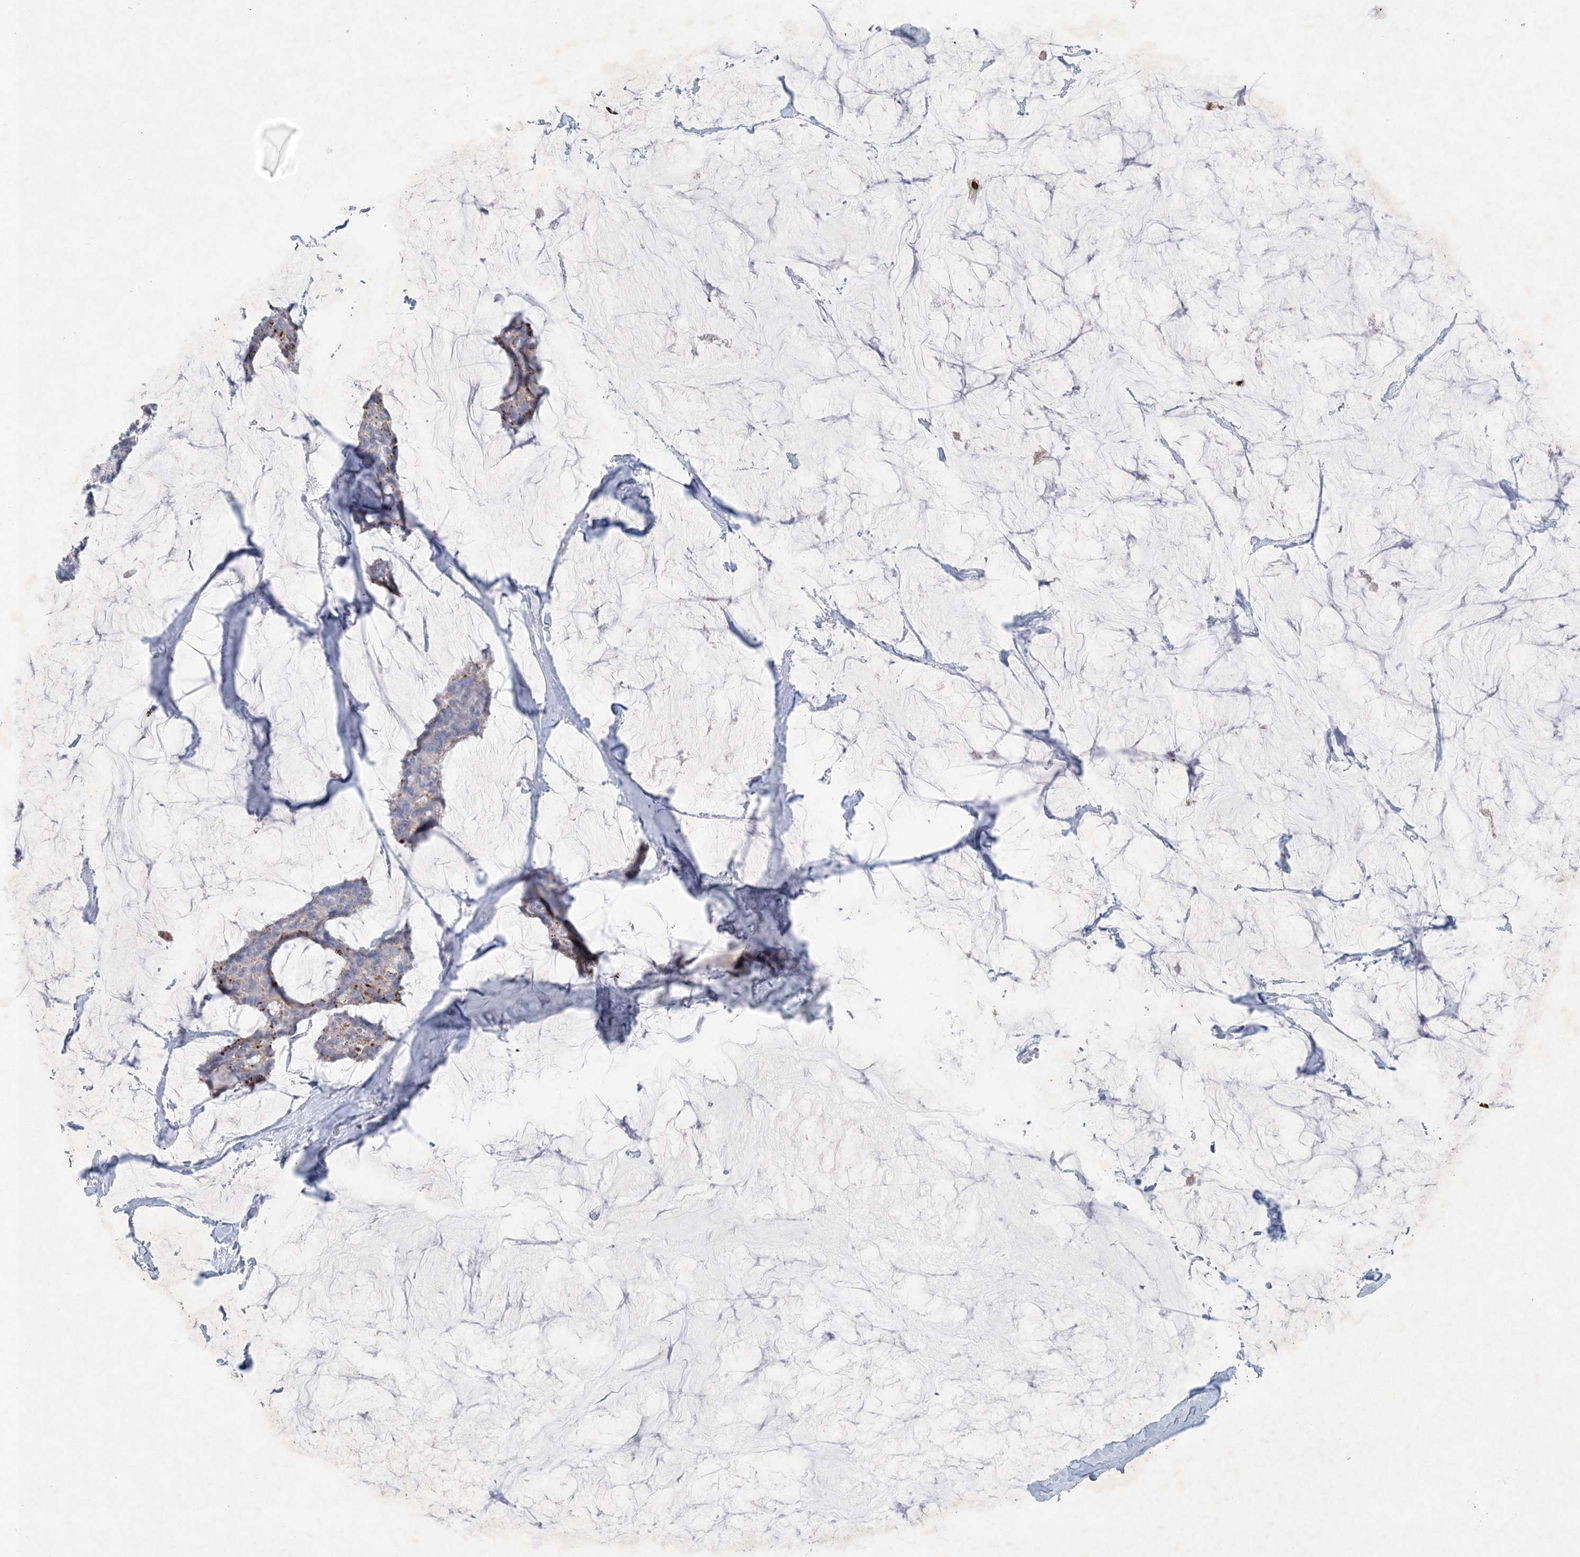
{"staining": {"intensity": "moderate", "quantity": "<25%", "location": "cytoplasmic/membranous"}, "tissue": "breast cancer", "cell_type": "Tumor cells", "image_type": "cancer", "snomed": [{"axis": "morphology", "description": "Duct carcinoma"}, {"axis": "topography", "description": "Breast"}], "caption": "Breast infiltrating ductal carcinoma stained with DAB immunohistochemistry (IHC) demonstrates low levels of moderate cytoplasmic/membranous expression in about <25% of tumor cells. The protein of interest is shown in brown color, while the nuclei are stained blue.", "gene": "GABRG1", "patient": {"sex": "female", "age": 93}}